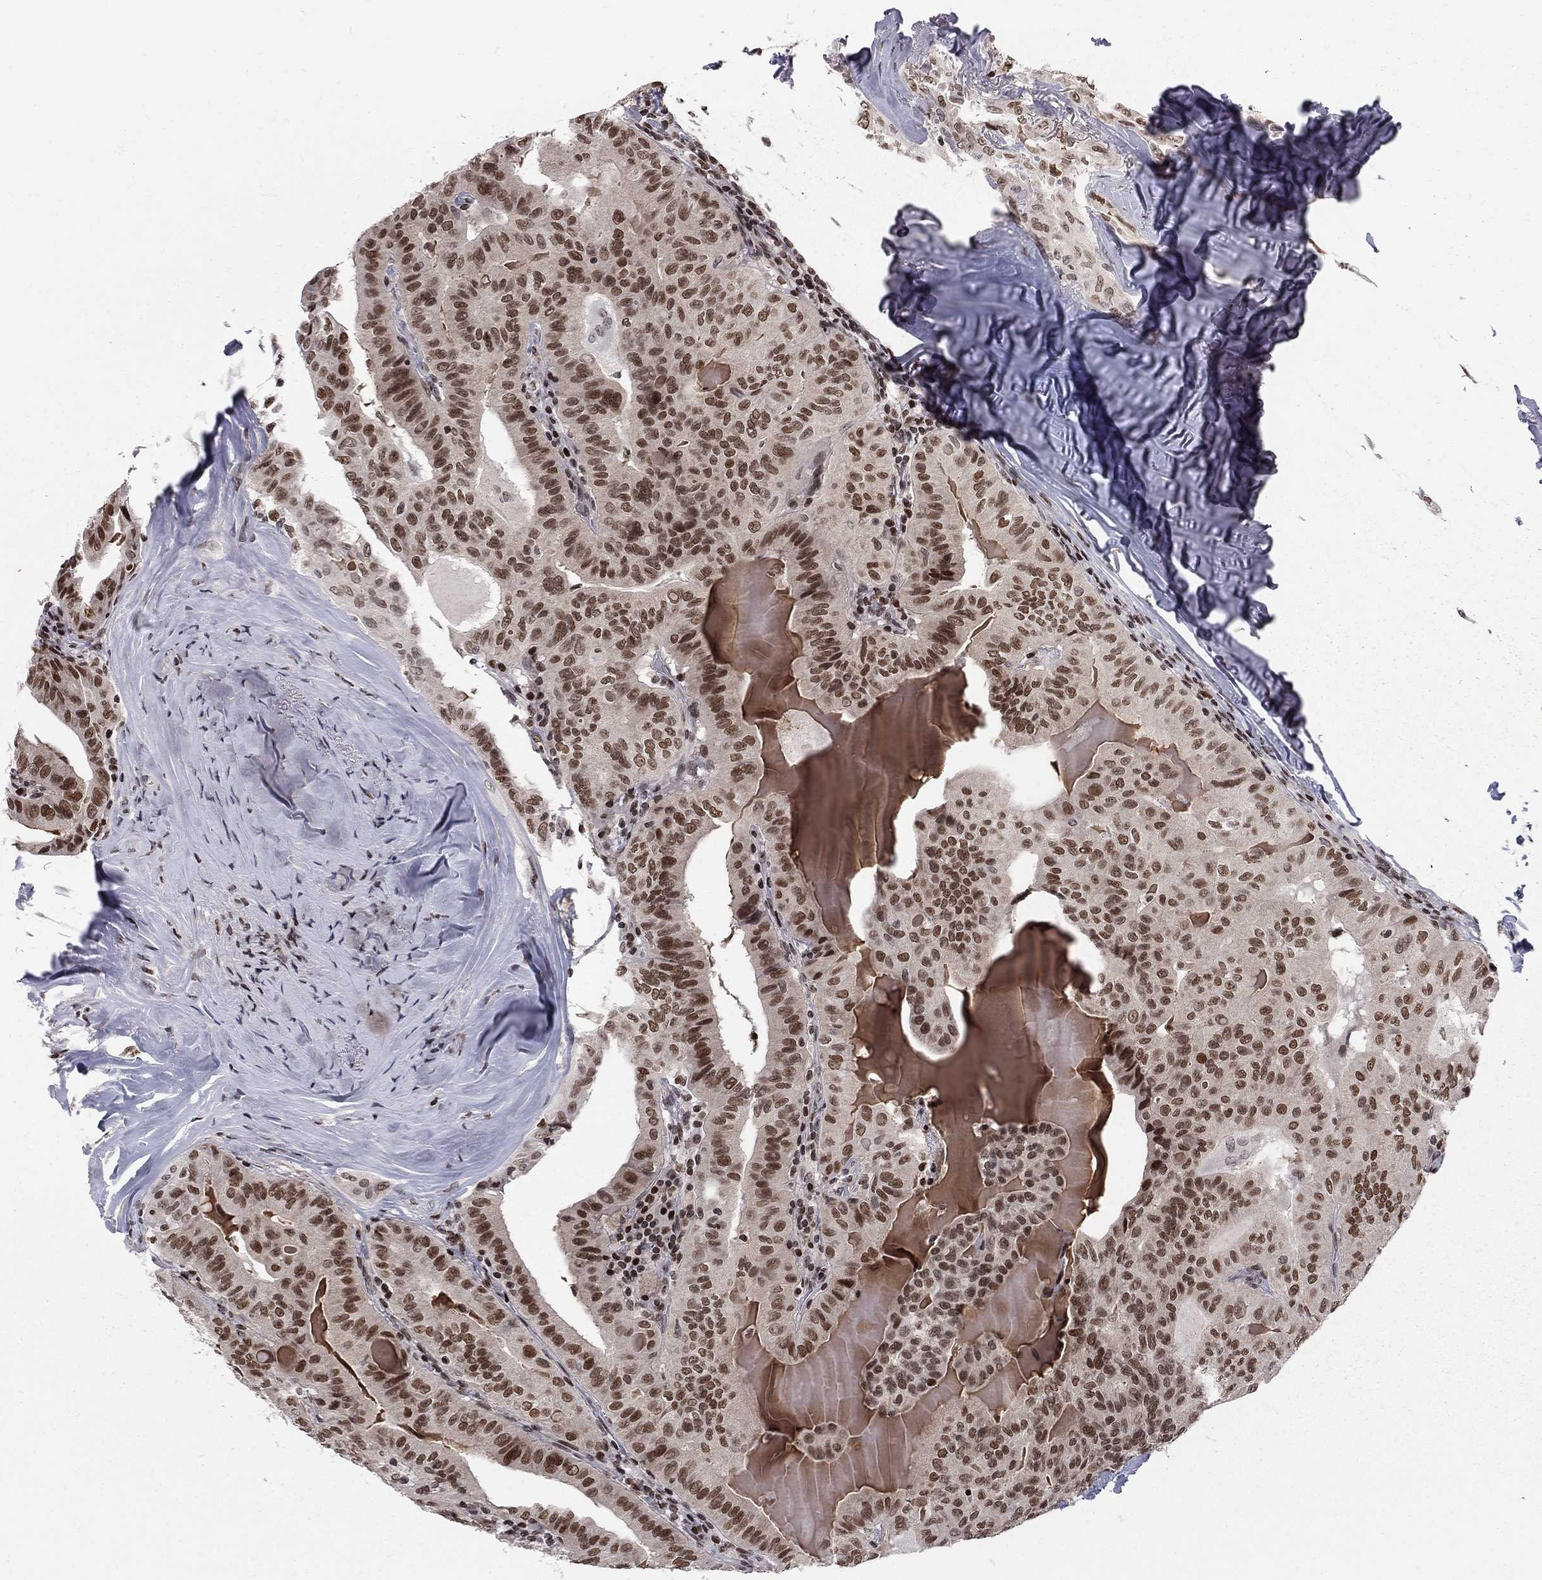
{"staining": {"intensity": "strong", "quantity": ">75%", "location": "nuclear"}, "tissue": "thyroid cancer", "cell_type": "Tumor cells", "image_type": "cancer", "snomed": [{"axis": "morphology", "description": "Papillary adenocarcinoma, NOS"}, {"axis": "topography", "description": "Thyroid gland"}], "caption": "Immunohistochemical staining of thyroid papillary adenocarcinoma reveals strong nuclear protein staining in about >75% of tumor cells. (DAB (3,3'-diaminobenzidine) IHC, brown staining for protein, blue staining for nuclei).", "gene": "RNASEH2C", "patient": {"sex": "female", "age": 68}}